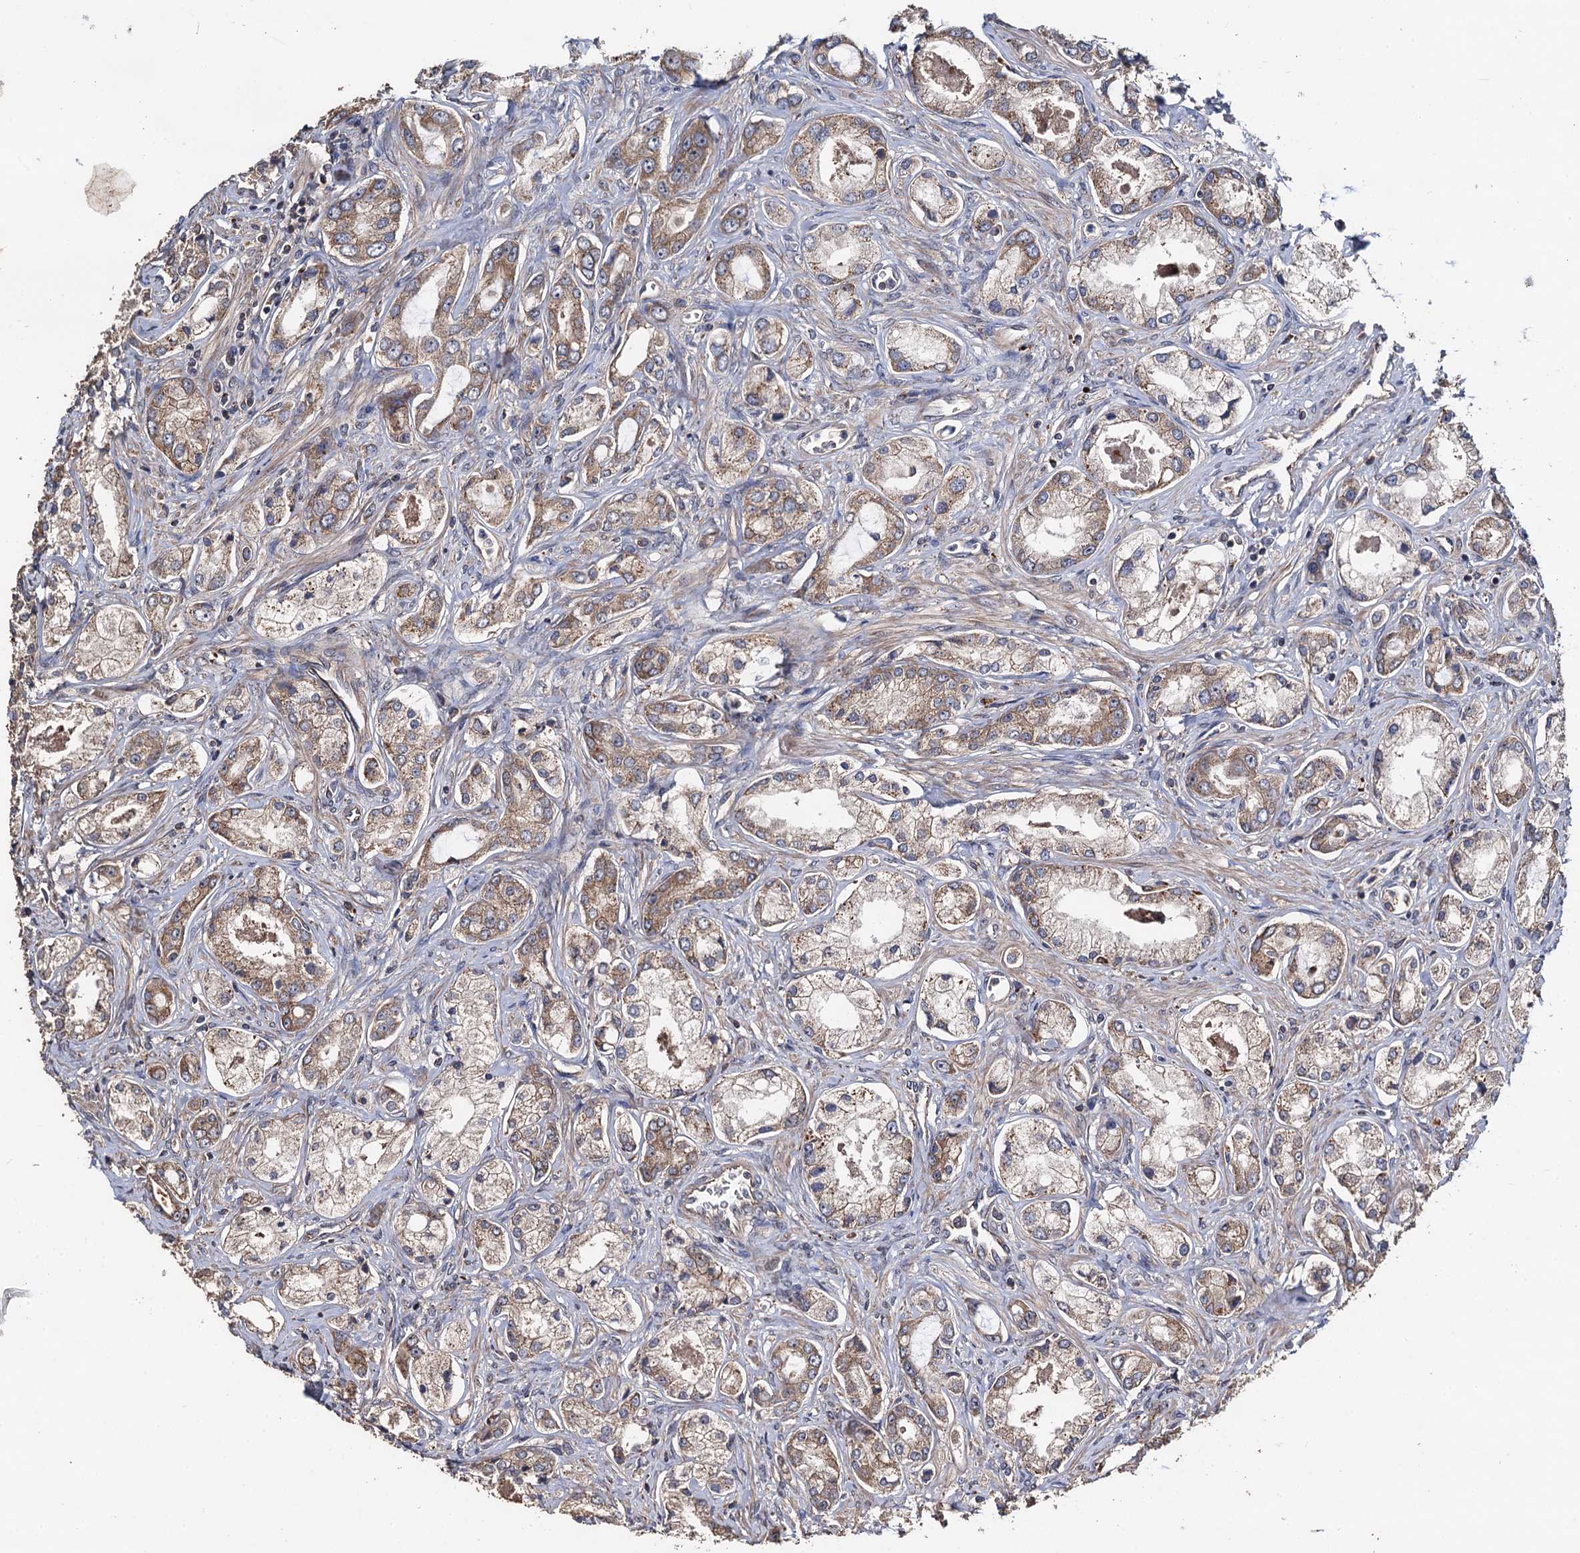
{"staining": {"intensity": "moderate", "quantity": ">75%", "location": "cytoplasmic/membranous"}, "tissue": "prostate cancer", "cell_type": "Tumor cells", "image_type": "cancer", "snomed": [{"axis": "morphology", "description": "Adenocarcinoma, Low grade"}, {"axis": "topography", "description": "Prostate"}], "caption": "Adenocarcinoma (low-grade) (prostate) stained with immunohistochemistry (IHC) shows moderate cytoplasmic/membranous staining in approximately >75% of tumor cells. Nuclei are stained in blue.", "gene": "PPTC7", "patient": {"sex": "male", "age": 68}}